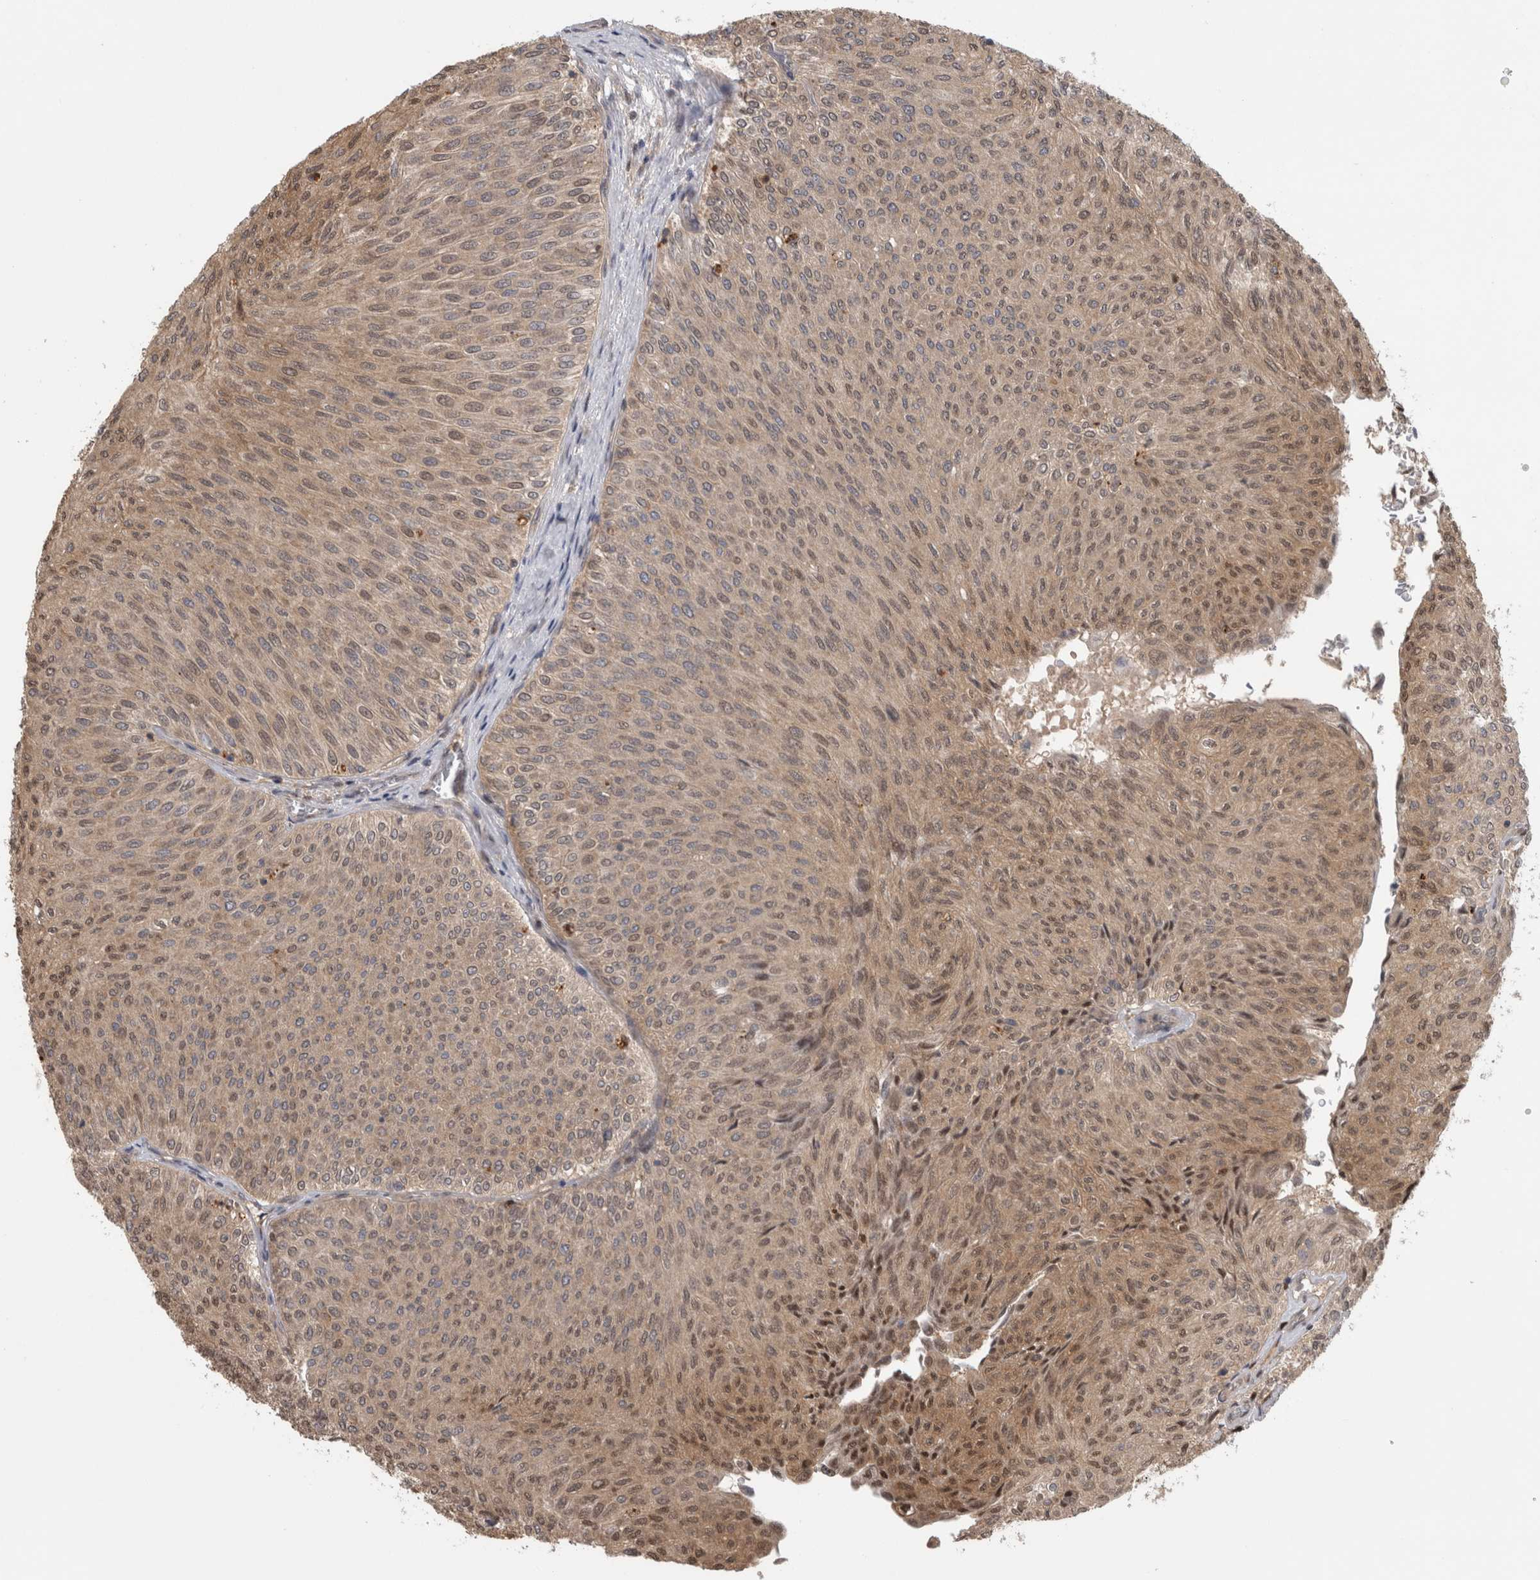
{"staining": {"intensity": "moderate", "quantity": ">75%", "location": "cytoplasmic/membranous,nuclear"}, "tissue": "urothelial cancer", "cell_type": "Tumor cells", "image_type": "cancer", "snomed": [{"axis": "morphology", "description": "Urothelial carcinoma, Low grade"}, {"axis": "topography", "description": "Urinary bladder"}], "caption": "Human urothelial carcinoma (low-grade) stained for a protein (brown) reveals moderate cytoplasmic/membranous and nuclear positive expression in about >75% of tumor cells.", "gene": "PIGP", "patient": {"sex": "male", "age": 78}}